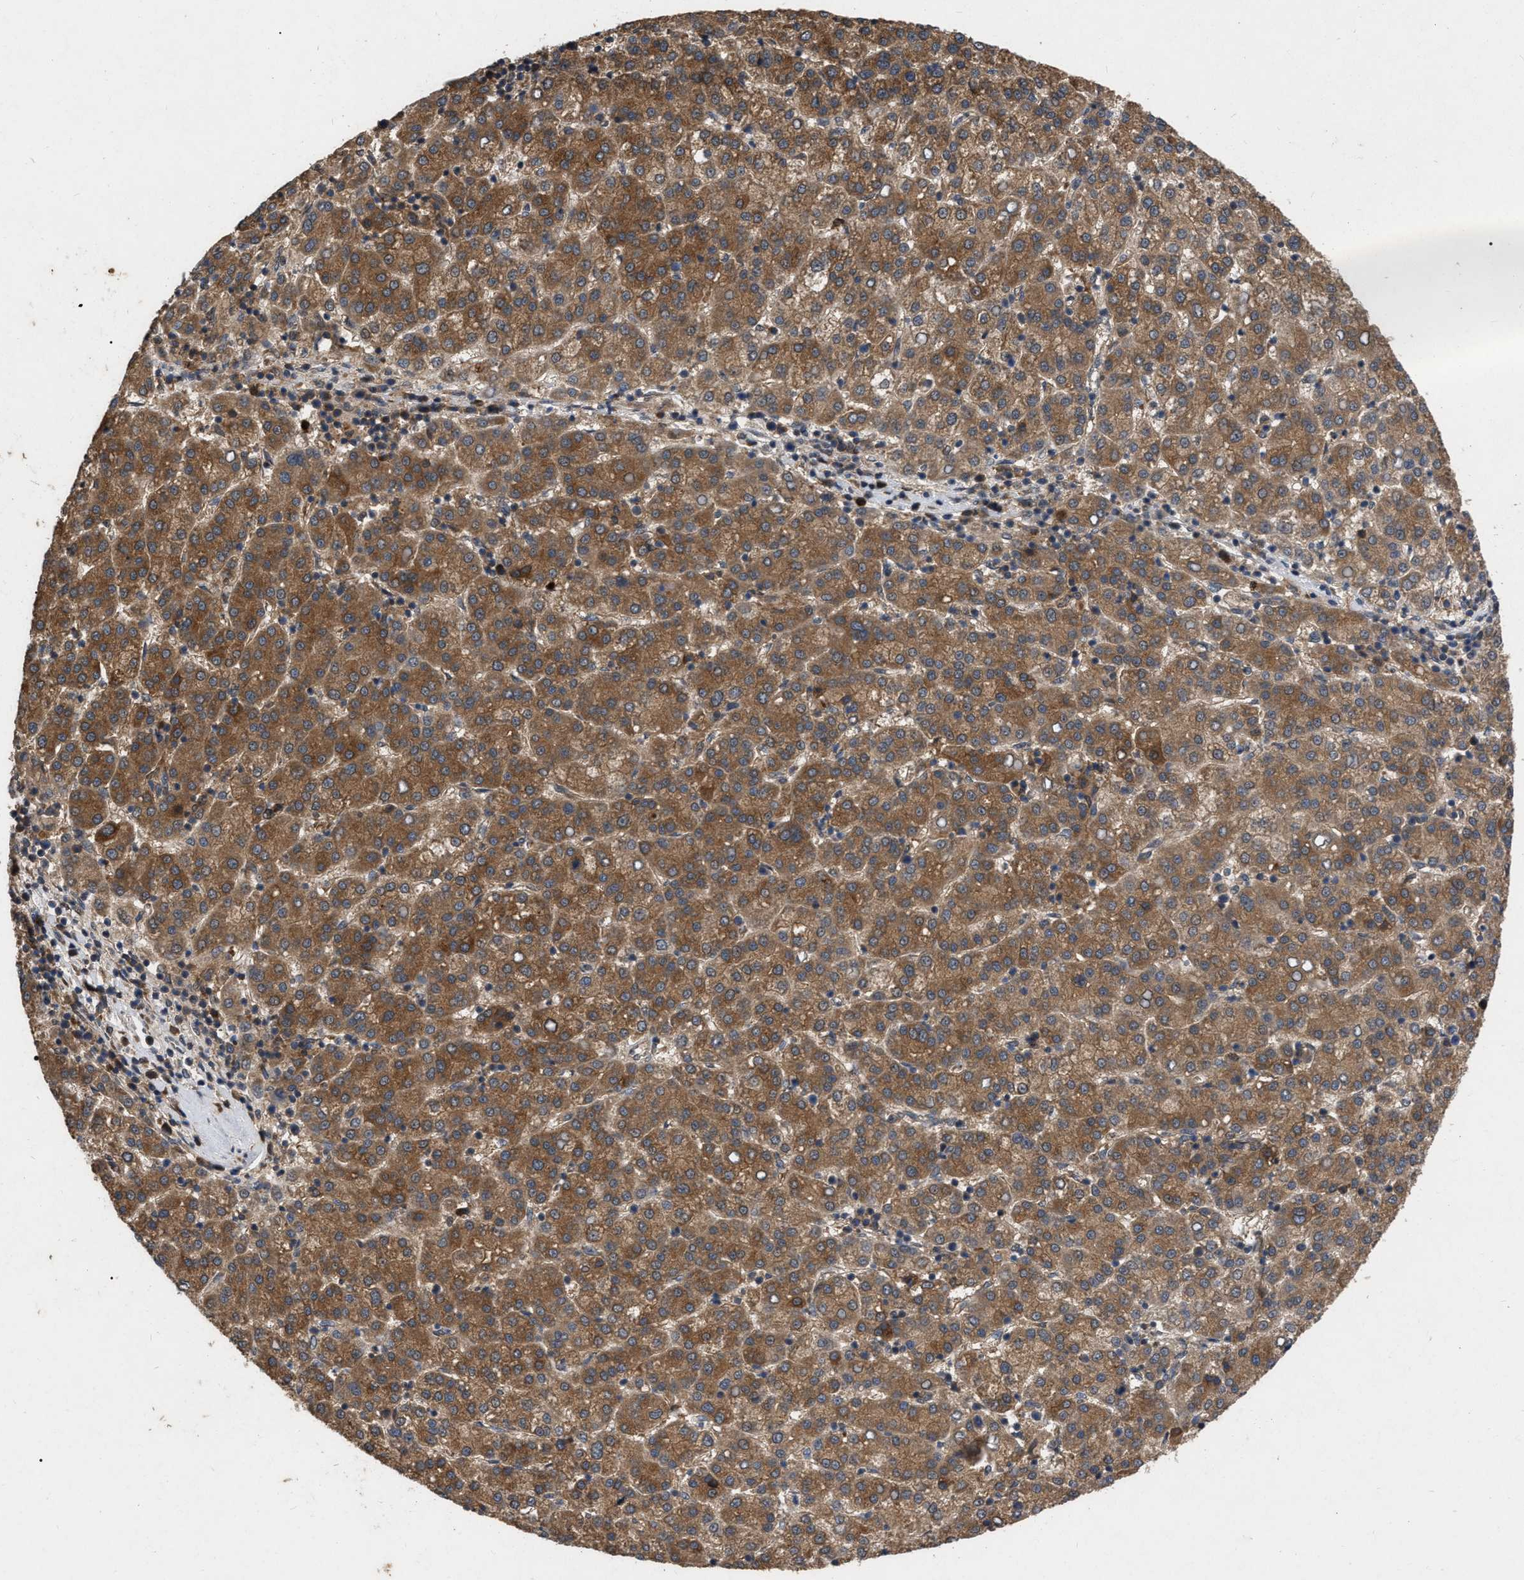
{"staining": {"intensity": "moderate", "quantity": ">75%", "location": "cytoplasmic/membranous"}, "tissue": "liver cancer", "cell_type": "Tumor cells", "image_type": "cancer", "snomed": [{"axis": "morphology", "description": "Carcinoma, Hepatocellular, NOS"}, {"axis": "topography", "description": "Liver"}], "caption": "DAB (3,3'-diaminobenzidine) immunohistochemical staining of liver cancer (hepatocellular carcinoma) shows moderate cytoplasmic/membranous protein positivity in approximately >75% of tumor cells. (Brightfield microscopy of DAB IHC at high magnification).", "gene": "CDKN2C", "patient": {"sex": "female", "age": 58}}